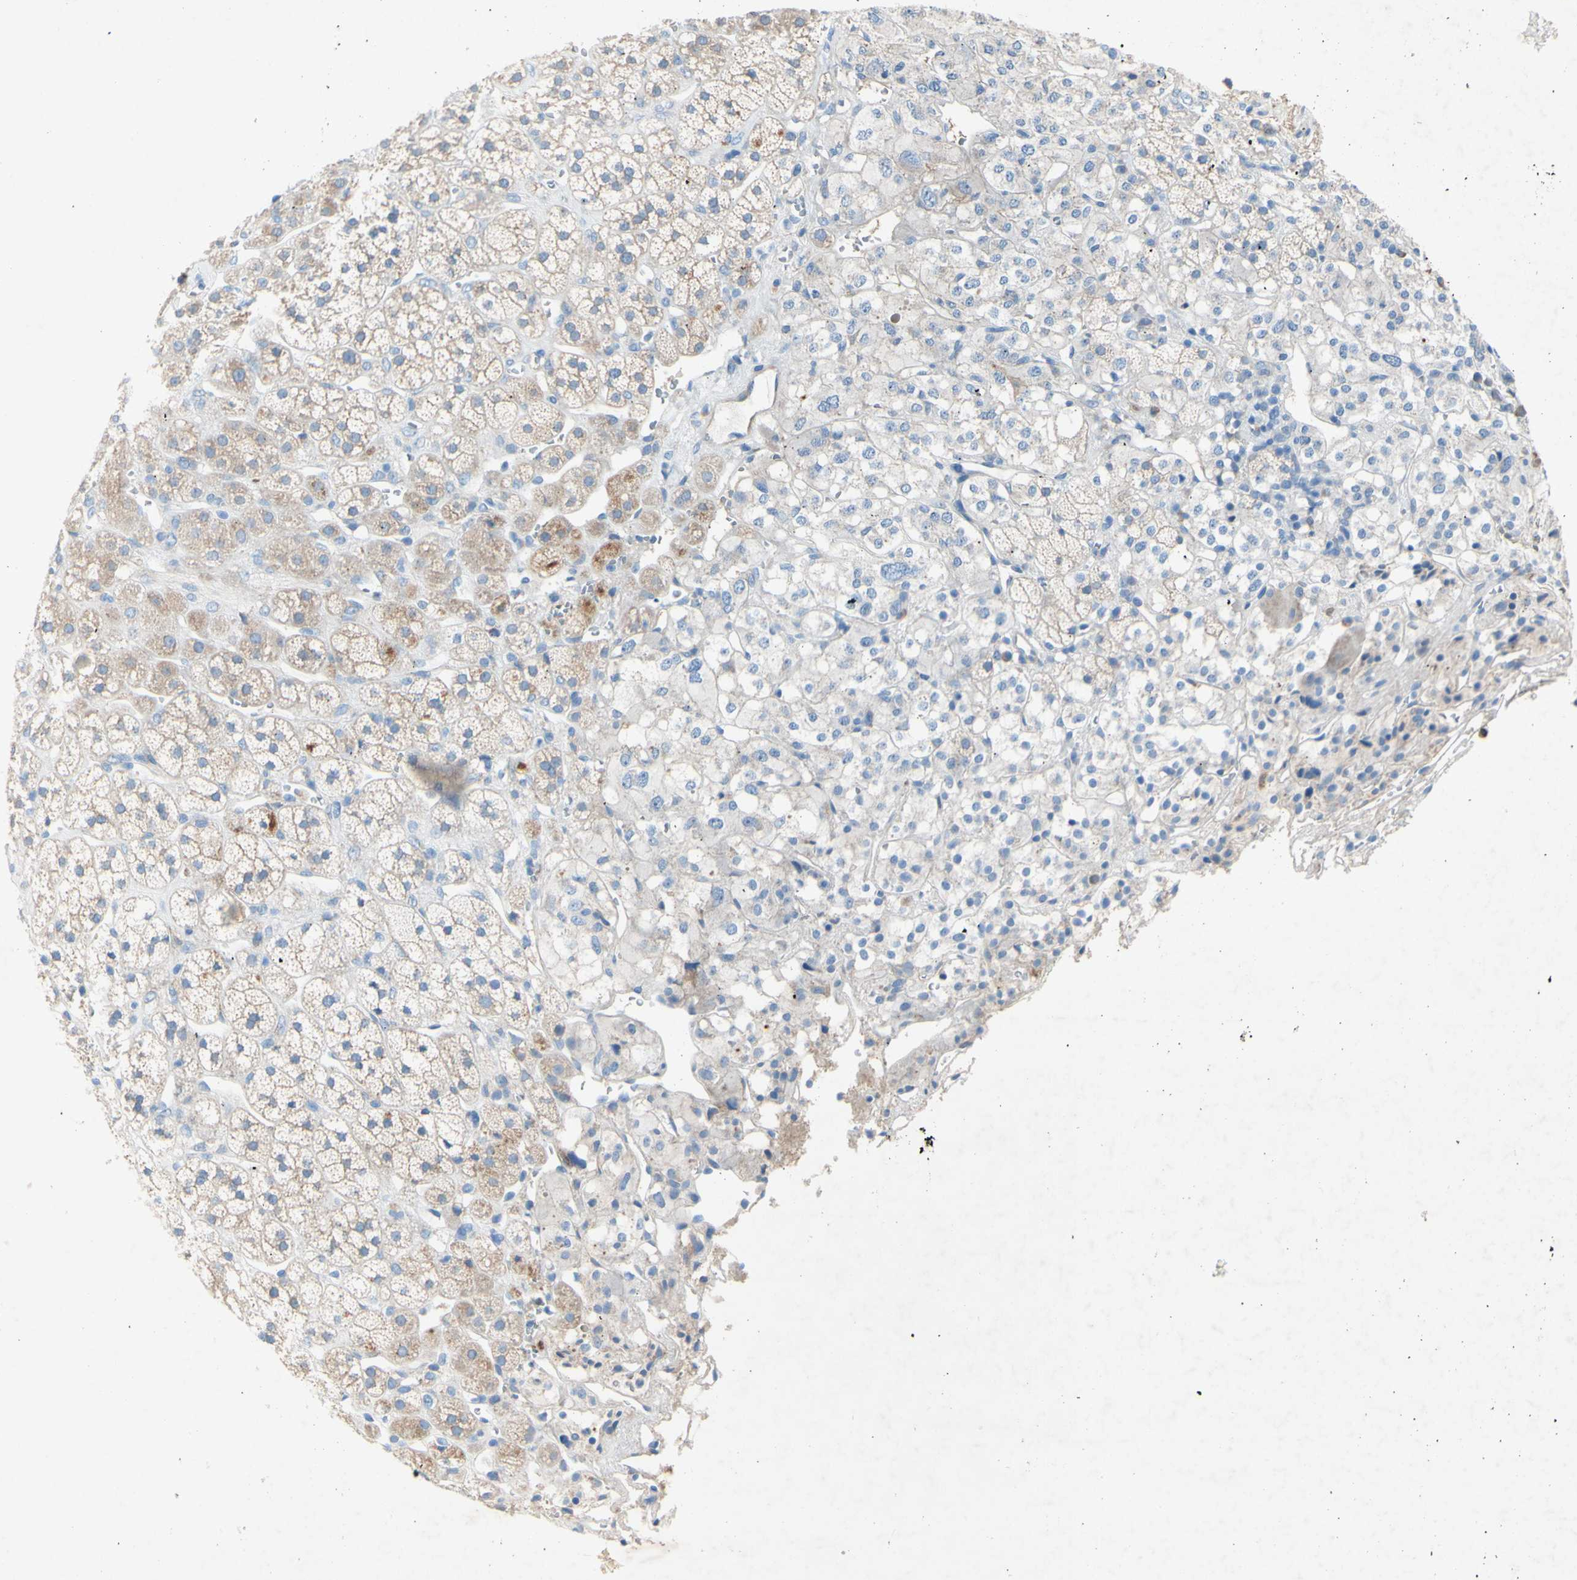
{"staining": {"intensity": "moderate", "quantity": "25%-75%", "location": "cytoplasmic/membranous"}, "tissue": "adrenal gland", "cell_type": "Glandular cells", "image_type": "normal", "snomed": [{"axis": "morphology", "description": "Normal tissue, NOS"}, {"axis": "topography", "description": "Adrenal gland"}], "caption": "Benign adrenal gland exhibits moderate cytoplasmic/membranous staining in about 25%-75% of glandular cells The staining was performed using DAB (3,3'-diaminobenzidine), with brown indicating positive protein expression. Nuclei are stained blue with hematoxylin..", "gene": "TMIGD2", "patient": {"sex": "male", "age": 56}}